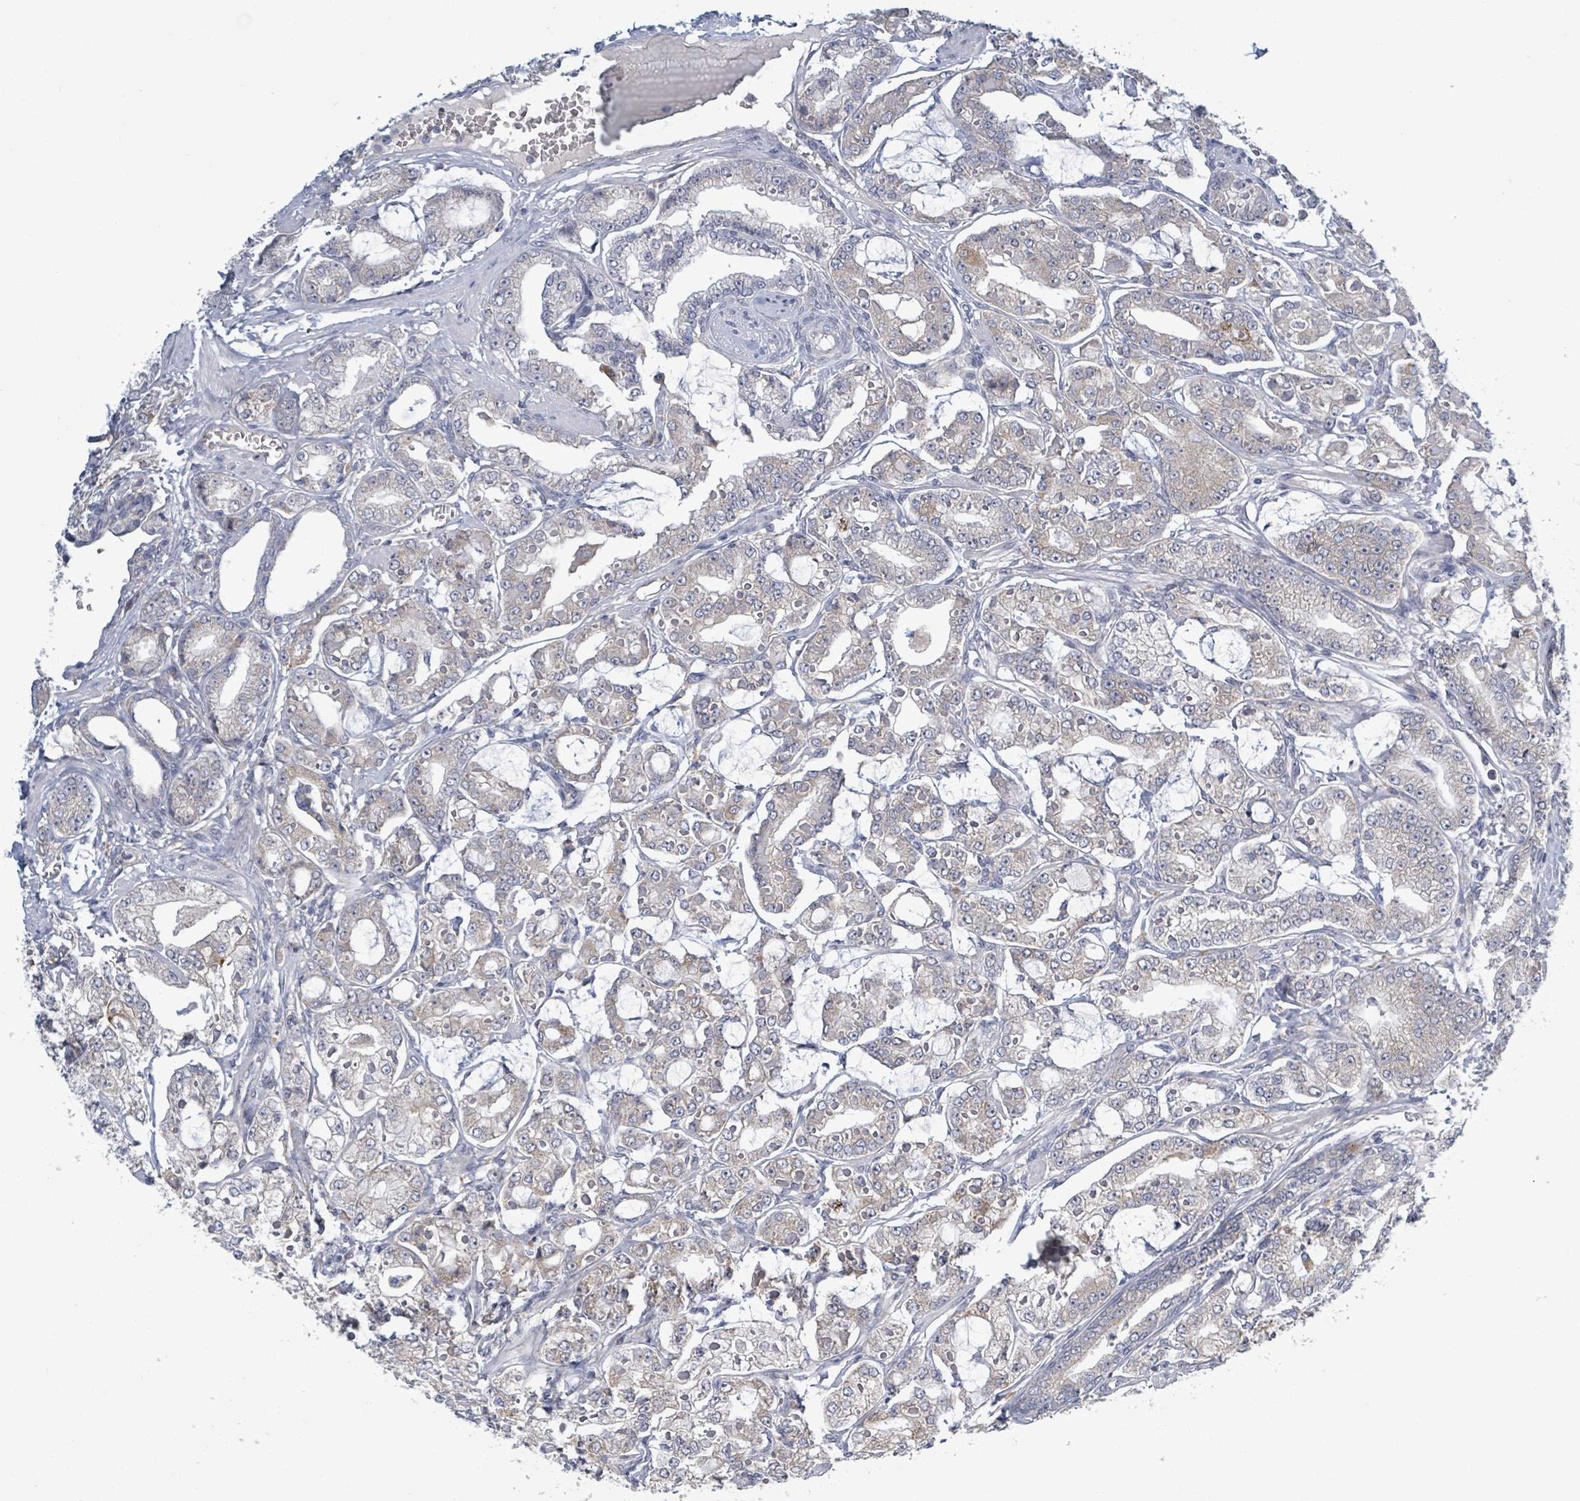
{"staining": {"intensity": "negative", "quantity": "none", "location": "none"}, "tissue": "prostate cancer", "cell_type": "Tumor cells", "image_type": "cancer", "snomed": [{"axis": "morphology", "description": "Adenocarcinoma, High grade"}, {"axis": "topography", "description": "Prostate"}], "caption": "IHC image of neoplastic tissue: prostate cancer (high-grade adenocarcinoma) stained with DAB exhibits no significant protein expression in tumor cells. (Immunohistochemistry, brightfield microscopy, high magnification).", "gene": "ATP13A1", "patient": {"sex": "male", "age": 71}}